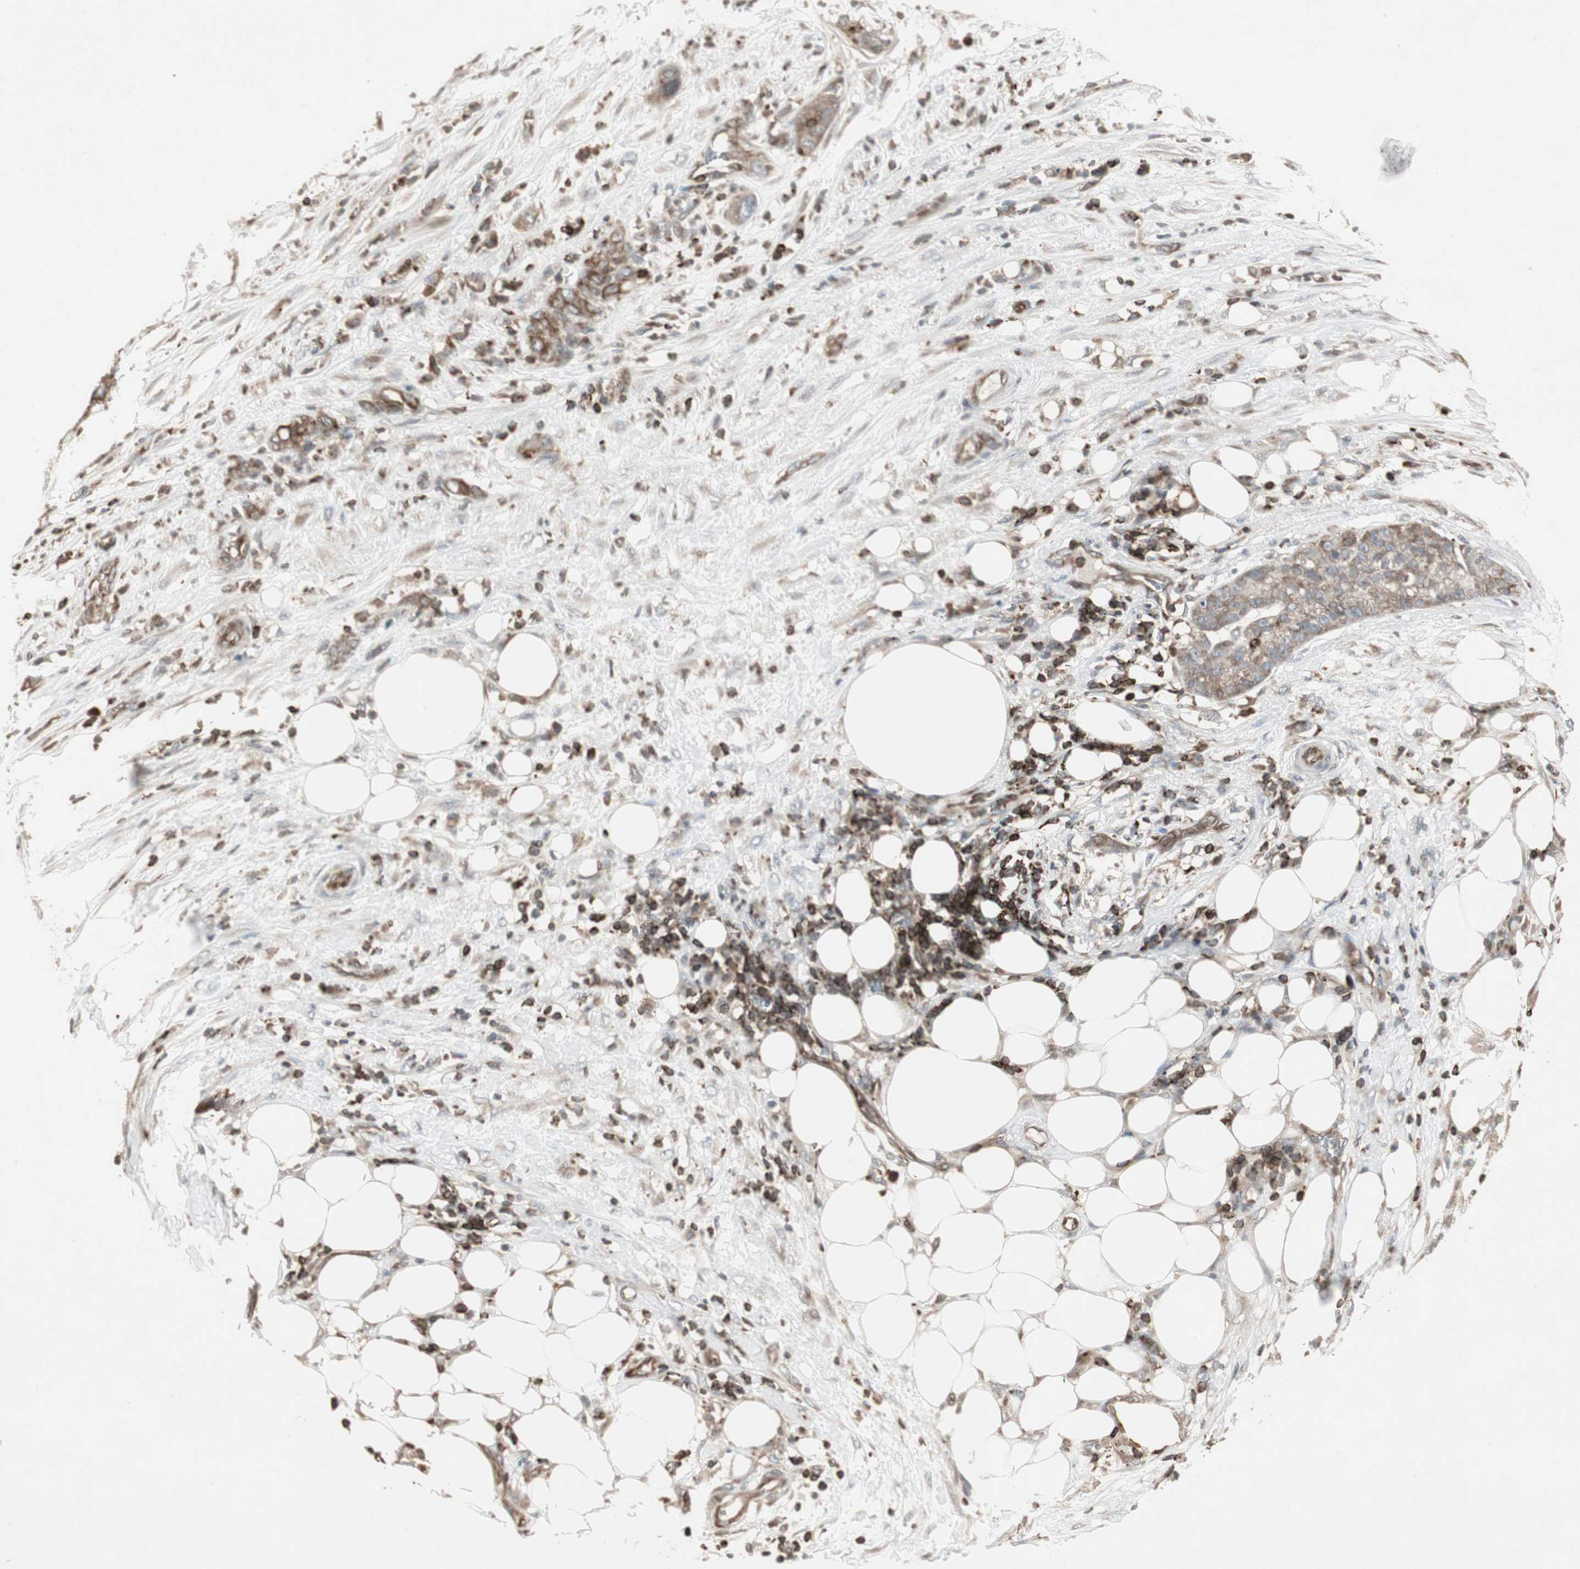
{"staining": {"intensity": "weak", "quantity": ">75%", "location": "cytoplasmic/membranous"}, "tissue": "pancreatic cancer", "cell_type": "Tumor cells", "image_type": "cancer", "snomed": [{"axis": "morphology", "description": "Adenocarcinoma, NOS"}, {"axis": "topography", "description": "Pancreas"}], "caption": "An image of pancreatic adenocarcinoma stained for a protein shows weak cytoplasmic/membranous brown staining in tumor cells. (Brightfield microscopy of DAB IHC at high magnification).", "gene": "ARHGEF1", "patient": {"sex": "female", "age": 78}}